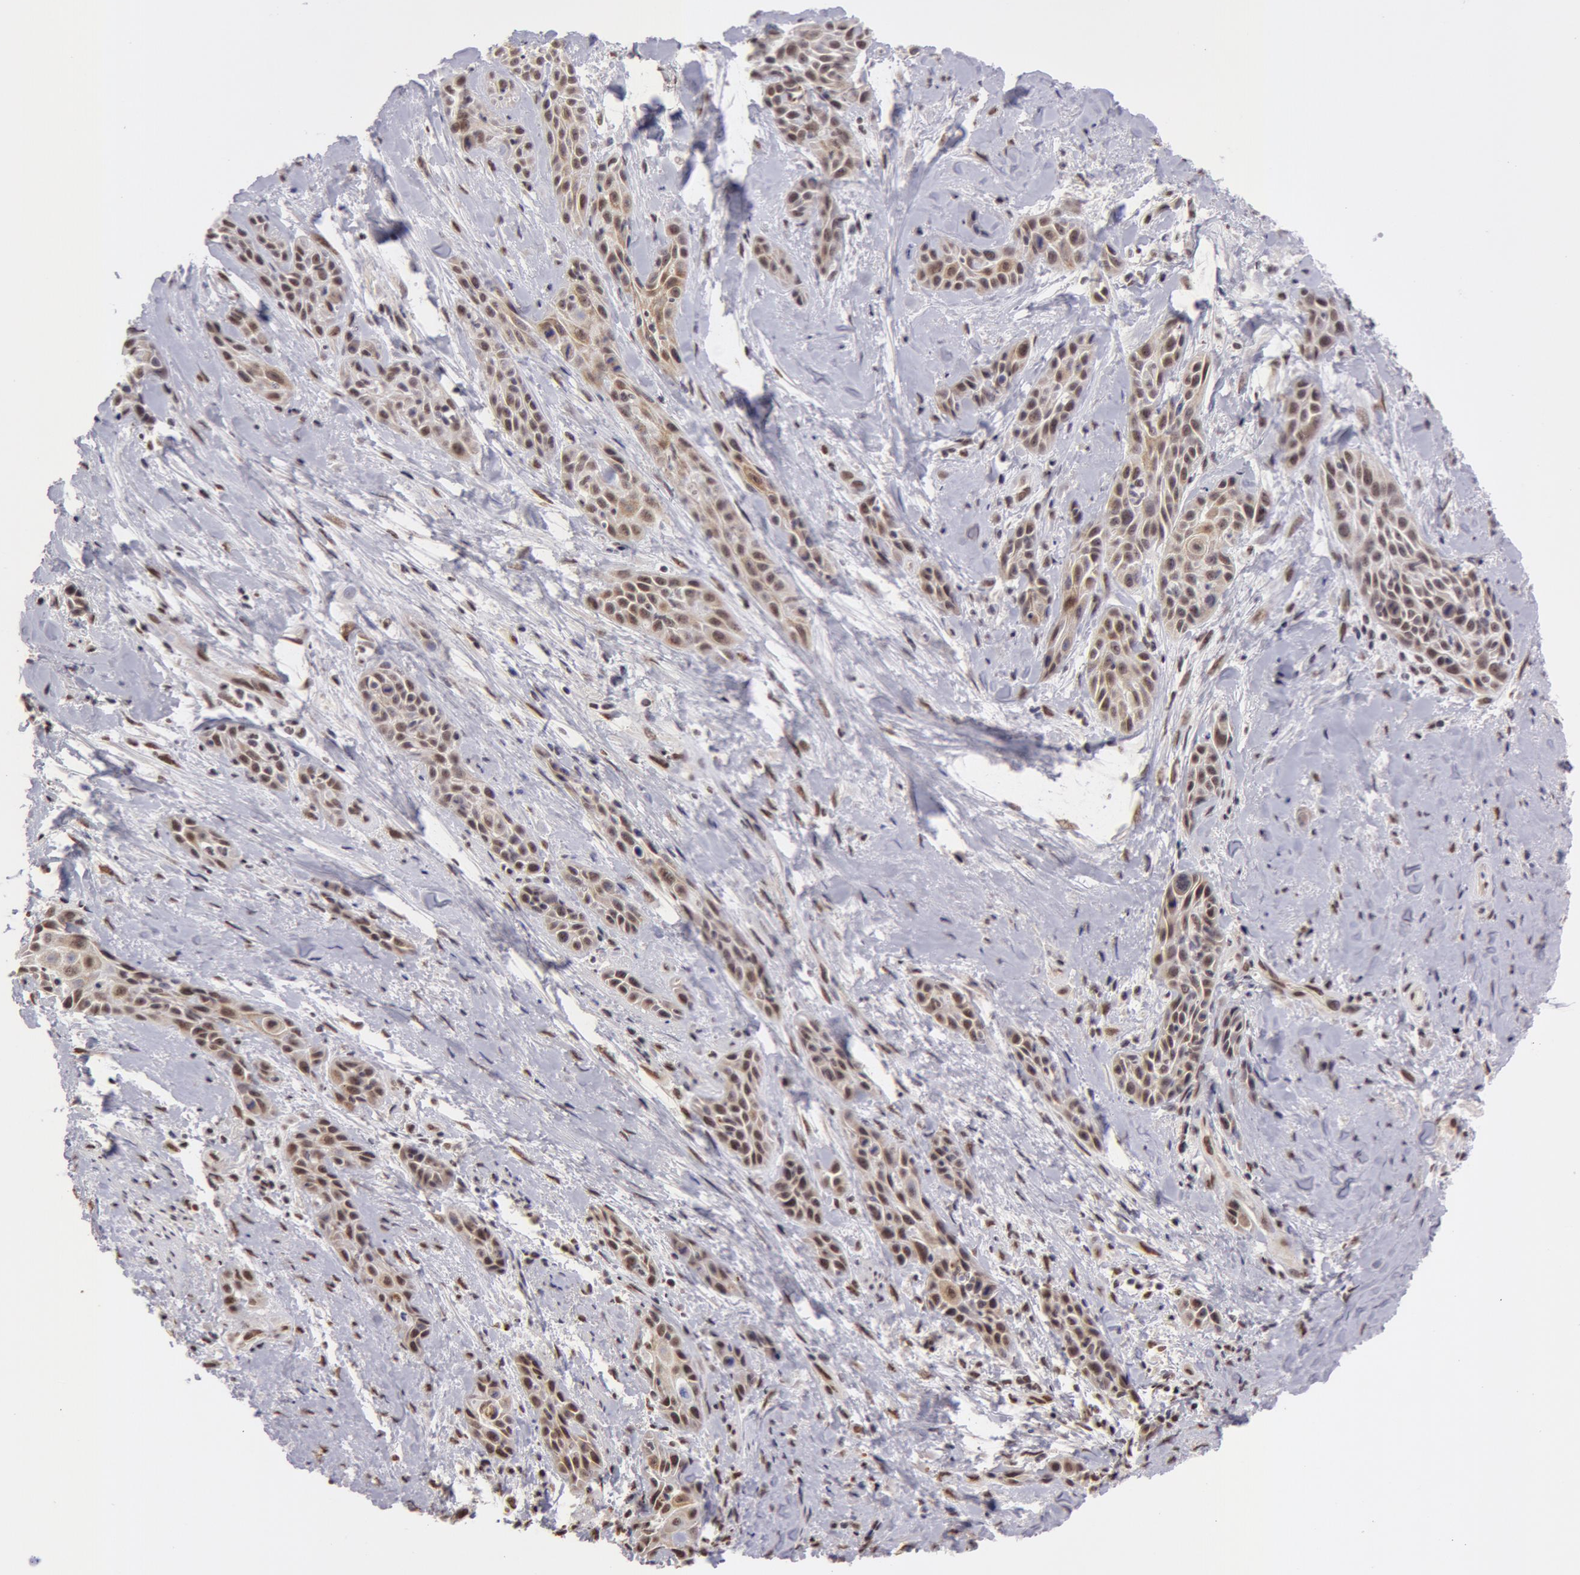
{"staining": {"intensity": "moderate", "quantity": "25%-75%", "location": "cytoplasmic/membranous,nuclear"}, "tissue": "skin cancer", "cell_type": "Tumor cells", "image_type": "cancer", "snomed": [{"axis": "morphology", "description": "Squamous cell carcinoma, NOS"}, {"axis": "topography", "description": "Skin"}, {"axis": "topography", "description": "Anal"}], "caption": "Protein staining of squamous cell carcinoma (skin) tissue shows moderate cytoplasmic/membranous and nuclear staining in about 25%-75% of tumor cells.", "gene": "VRTN", "patient": {"sex": "male", "age": 64}}